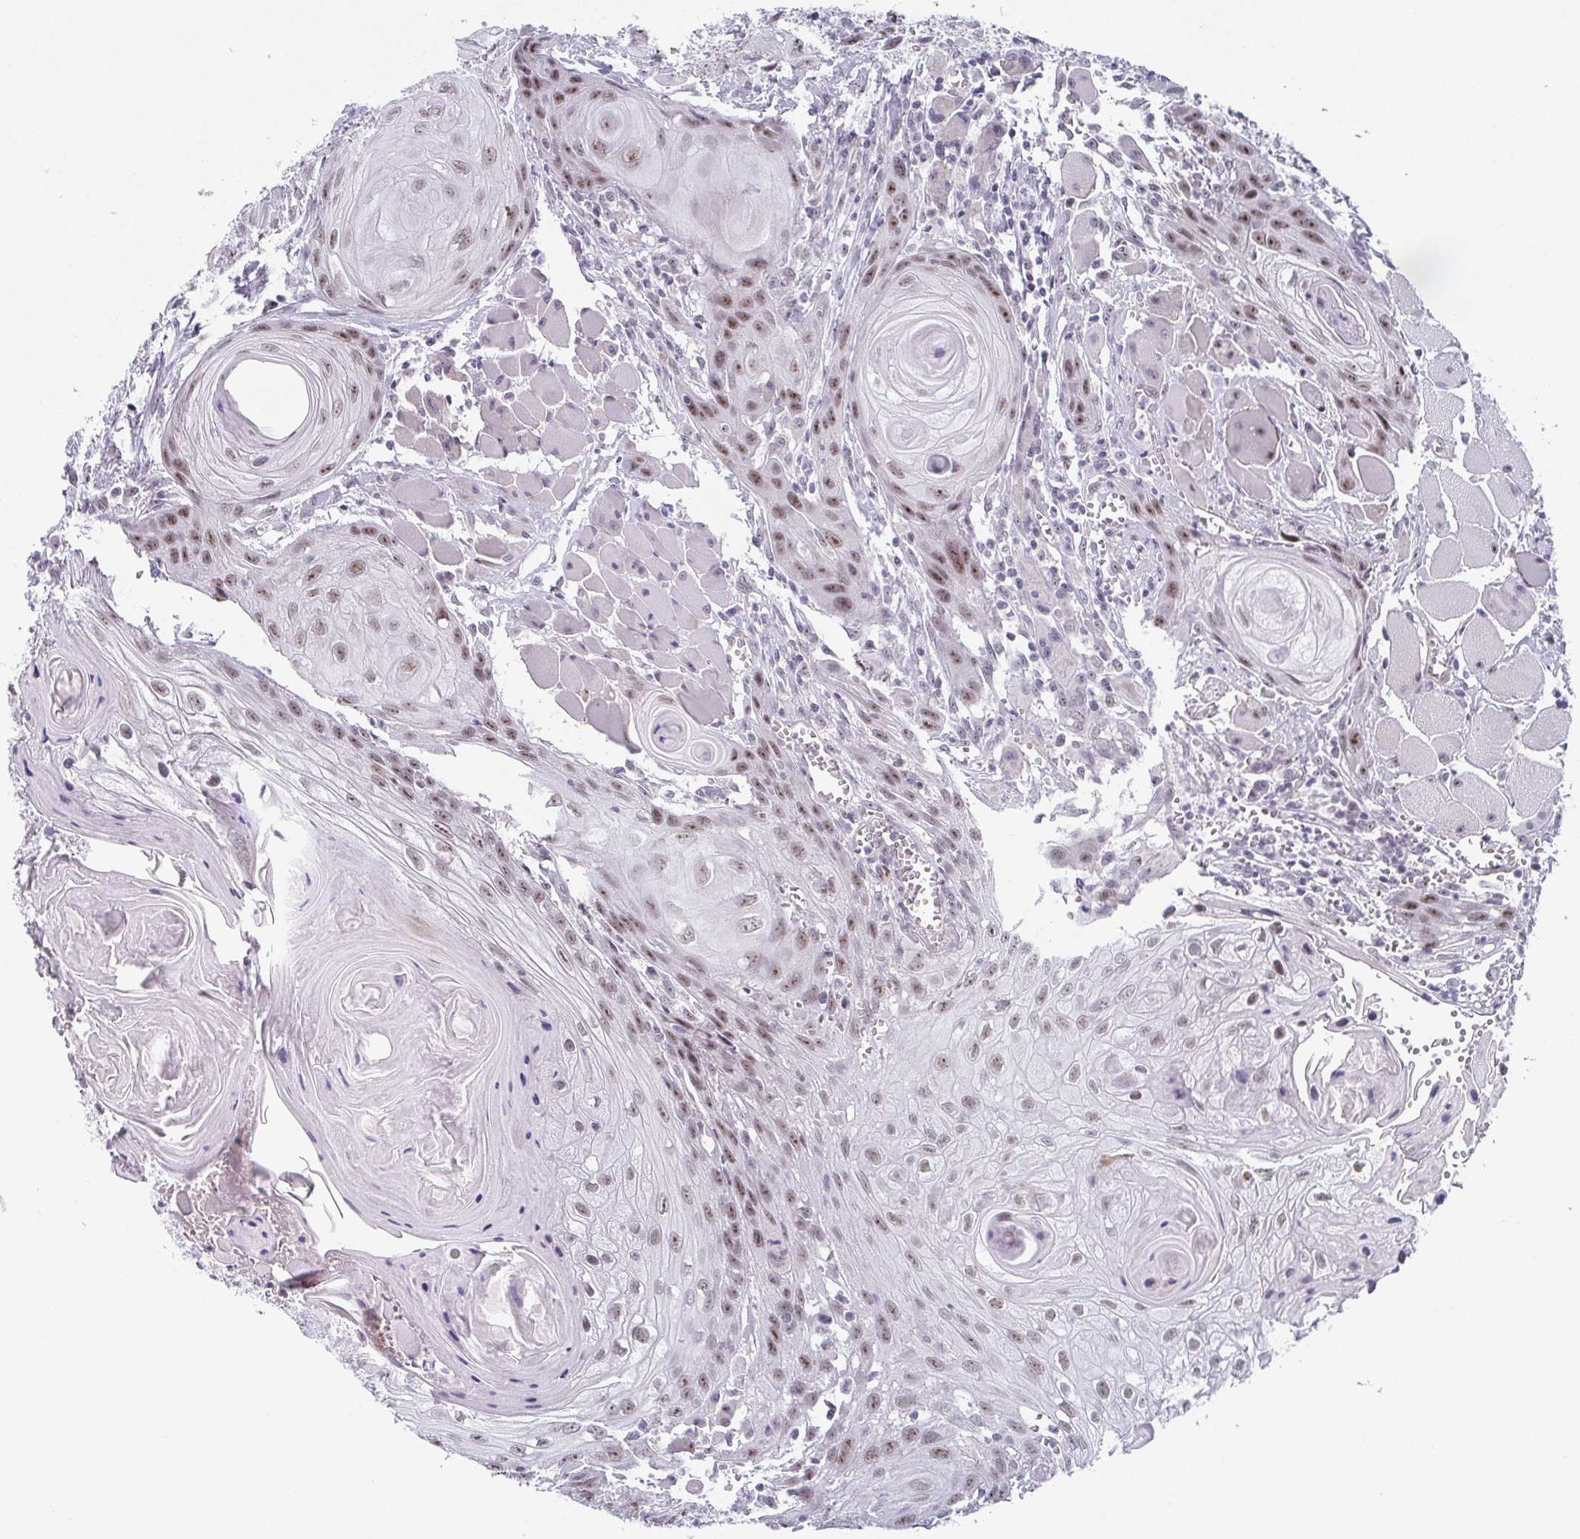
{"staining": {"intensity": "moderate", "quantity": ">75%", "location": "nuclear"}, "tissue": "head and neck cancer", "cell_type": "Tumor cells", "image_type": "cancer", "snomed": [{"axis": "morphology", "description": "Squamous cell carcinoma, NOS"}, {"axis": "topography", "description": "Oral tissue"}, {"axis": "topography", "description": "Head-Neck"}], "caption": "Squamous cell carcinoma (head and neck) stained for a protein (brown) exhibits moderate nuclear positive expression in approximately >75% of tumor cells.", "gene": "EXOSC7", "patient": {"sex": "male", "age": 58}}